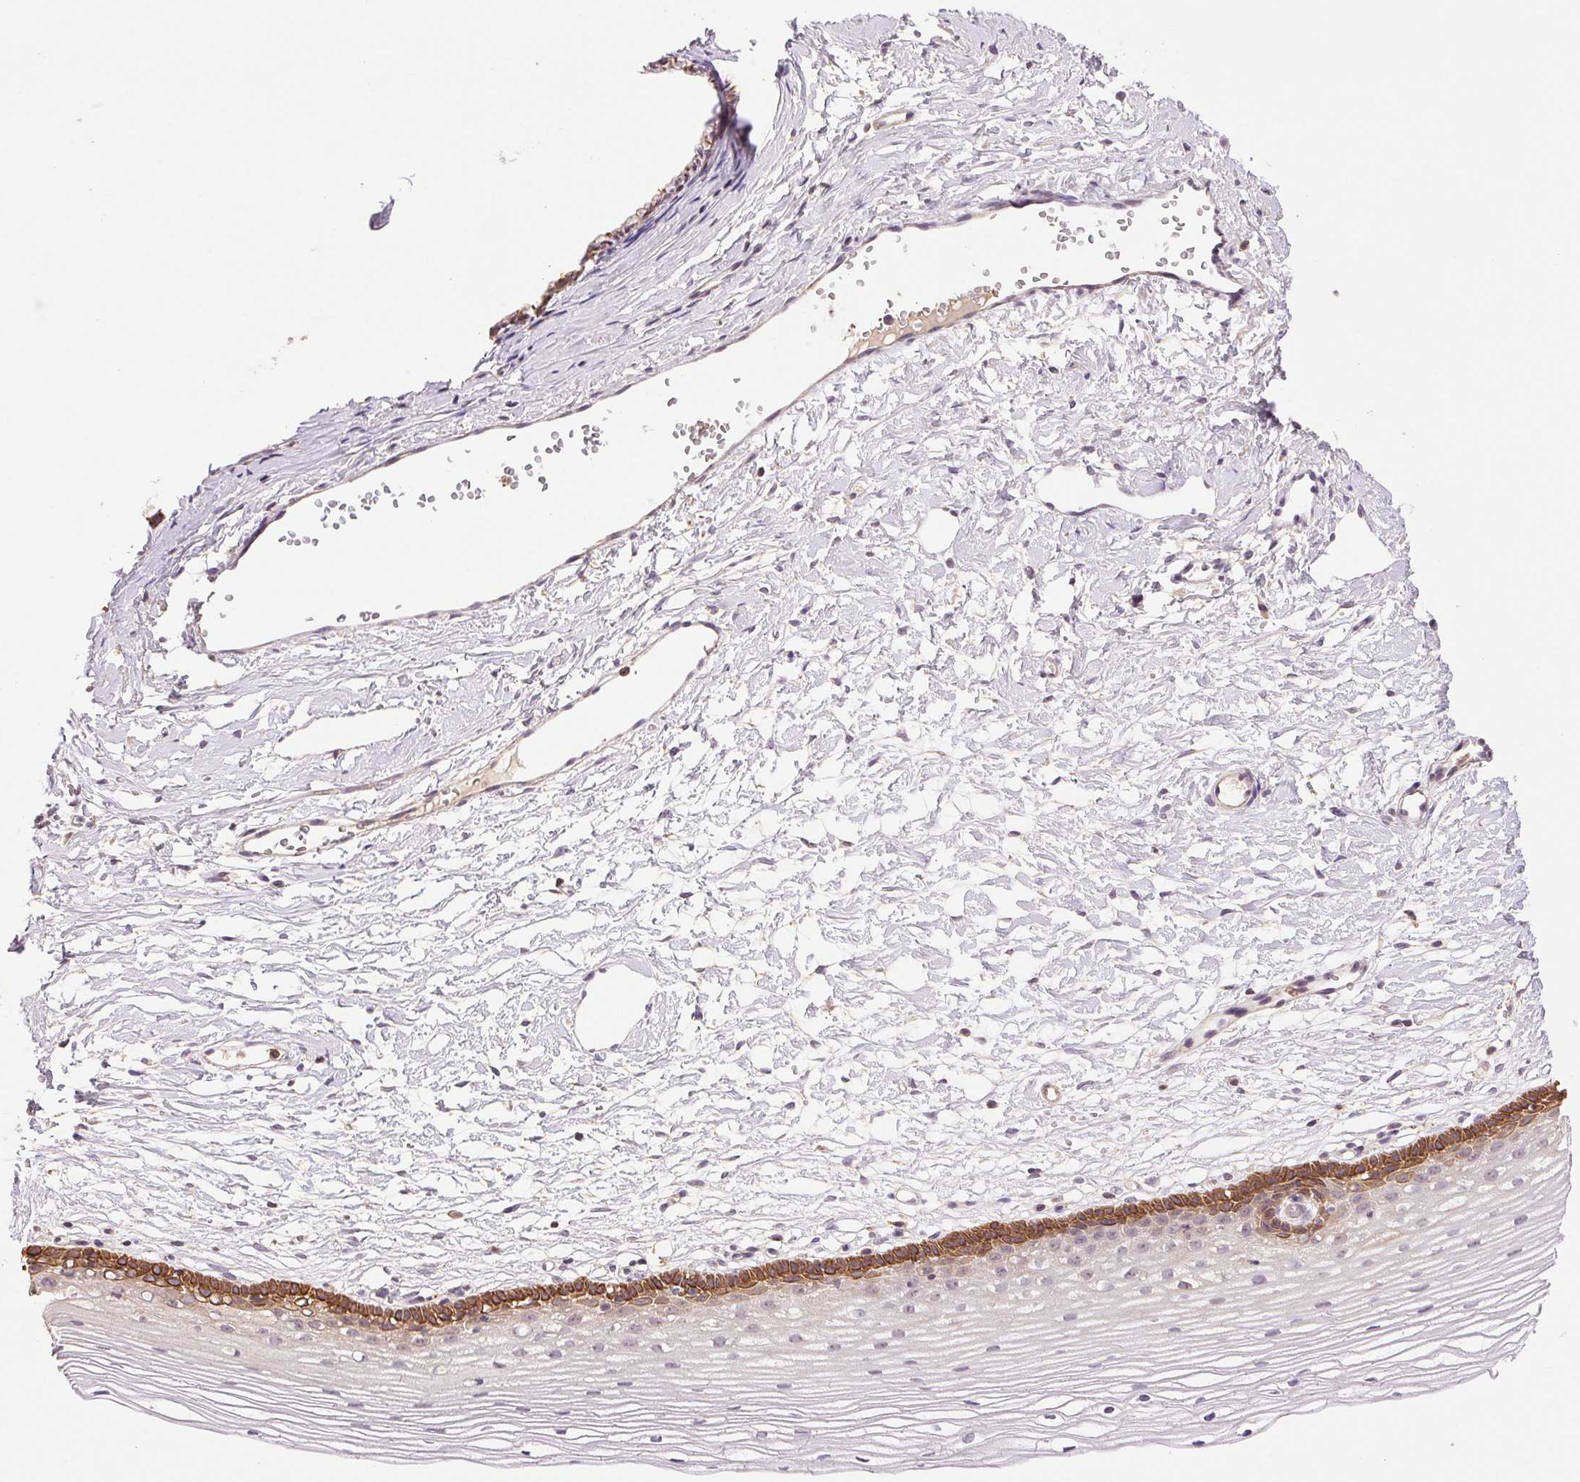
{"staining": {"intensity": "negative", "quantity": "none", "location": "none"}, "tissue": "cervix", "cell_type": "Glandular cells", "image_type": "normal", "snomed": [{"axis": "morphology", "description": "Normal tissue, NOS"}, {"axis": "topography", "description": "Cervix"}], "caption": "High magnification brightfield microscopy of benign cervix stained with DAB (3,3'-diaminobenzidine) (brown) and counterstained with hematoxylin (blue): glandular cells show no significant expression. (DAB immunohistochemistry visualized using brightfield microscopy, high magnification).", "gene": "TMEM253", "patient": {"sex": "female", "age": 40}}